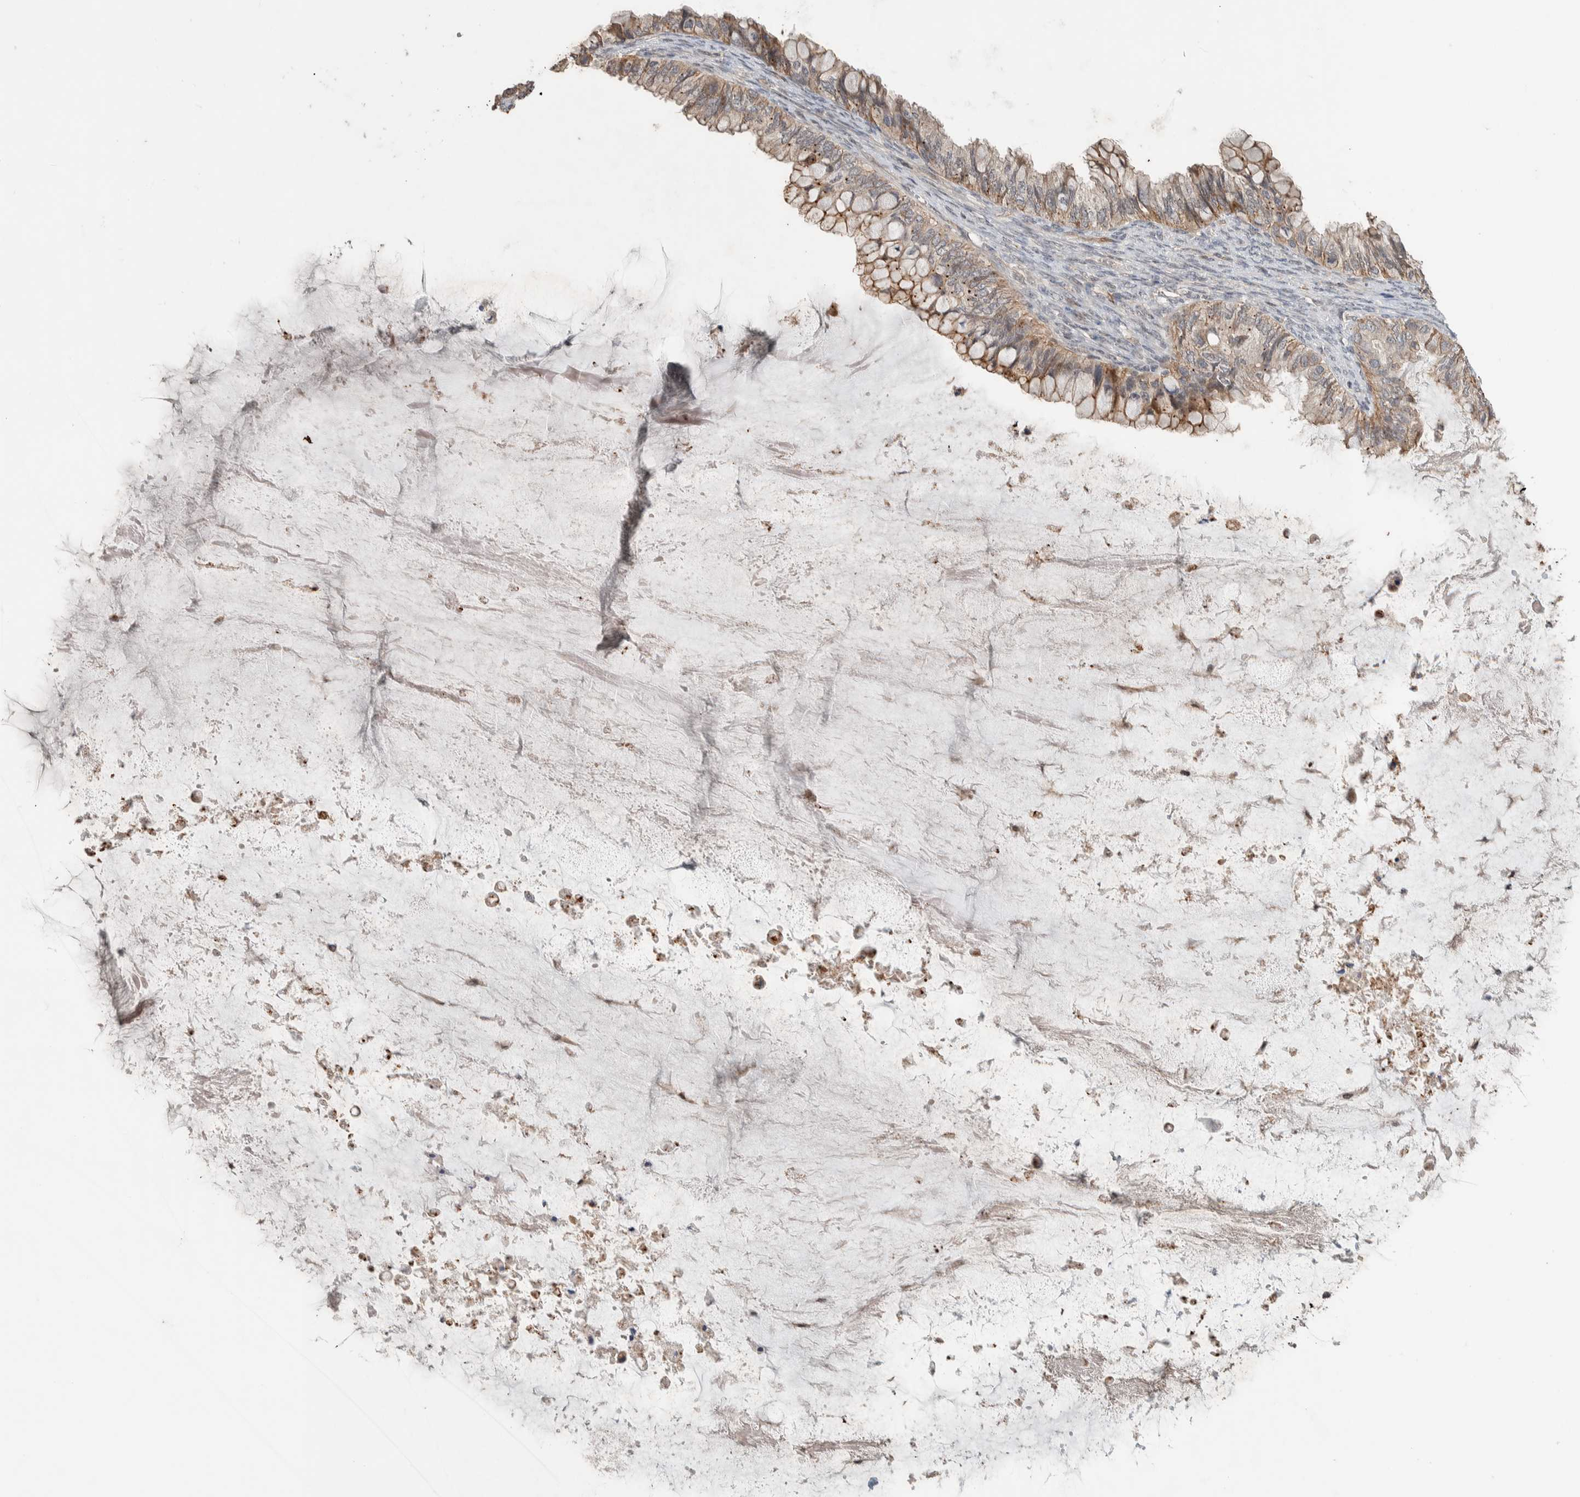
{"staining": {"intensity": "moderate", "quantity": "25%-75%", "location": "cytoplasmic/membranous"}, "tissue": "ovarian cancer", "cell_type": "Tumor cells", "image_type": "cancer", "snomed": [{"axis": "morphology", "description": "Cystadenocarcinoma, mucinous, NOS"}, {"axis": "topography", "description": "Ovary"}], "caption": "Immunohistochemical staining of ovarian mucinous cystadenocarcinoma demonstrates medium levels of moderate cytoplasmic/membranous protein staining in about 25%-75% of tumor cells.", "gene": "DEPTOR", "patient": {"sex": "female", "age": 80}}